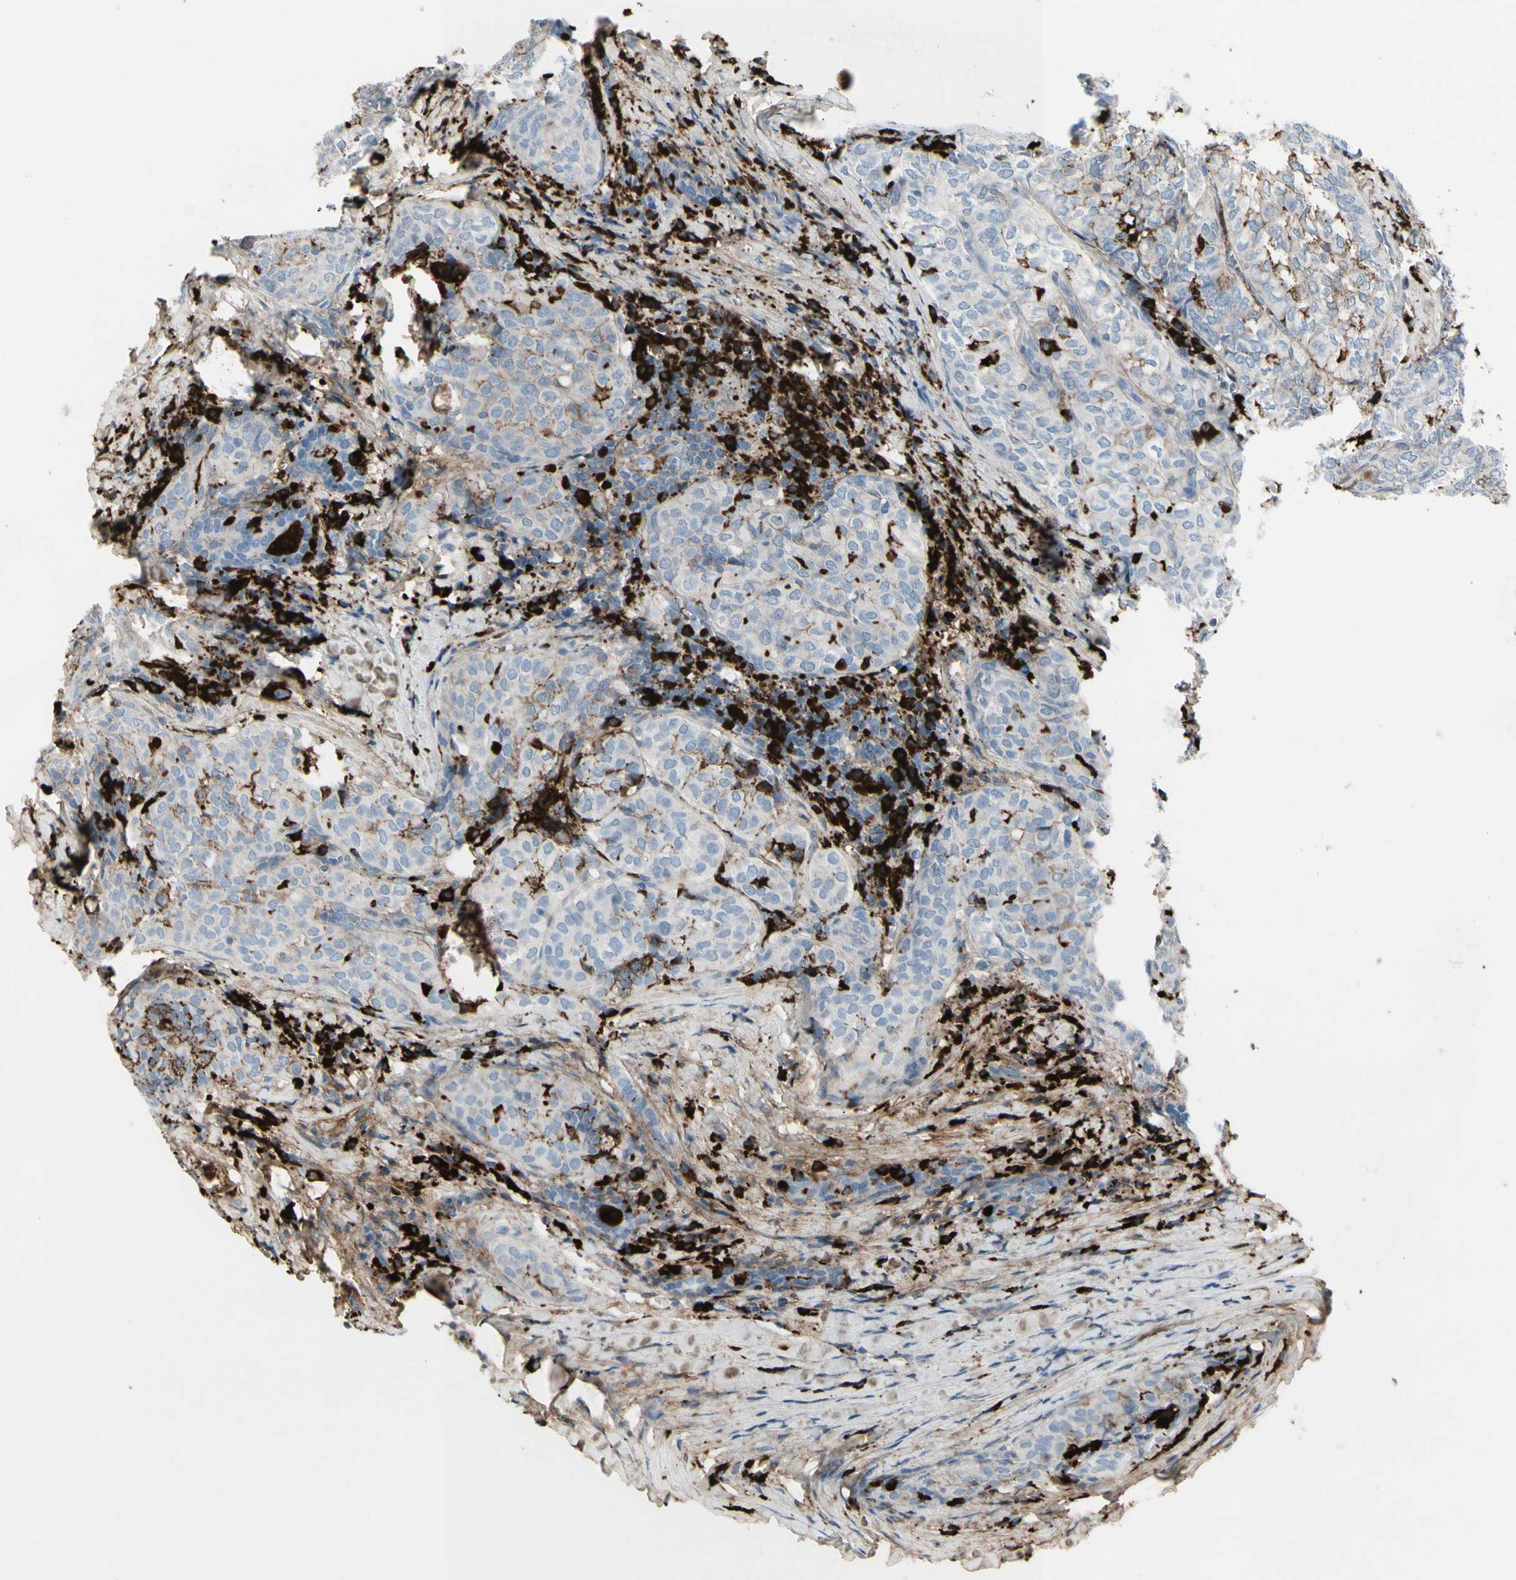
{"staining": {"intensity": "negative", "quantity": "none", "location": "none"}, "tissue": "thyroid cancer", "cell_type": "Tumor cells", "image_type": "cancer", "snomed": [{"axis": "morphology", "description": "Normal tissue, NOS"}, {"axis": "morphology", "description": "Papillary adenocarcinoma, NOS"}, {"axis": "topography", "description": "Thyroid gland"}], "caption": "This is a image of immunohistochemistry (IHC) staining of papillary adenocarcinoma (thyroid), which shows no expression in tumor cells.", "gene": "IGHG1", "patient": {"sex": "female", "age": 30}}